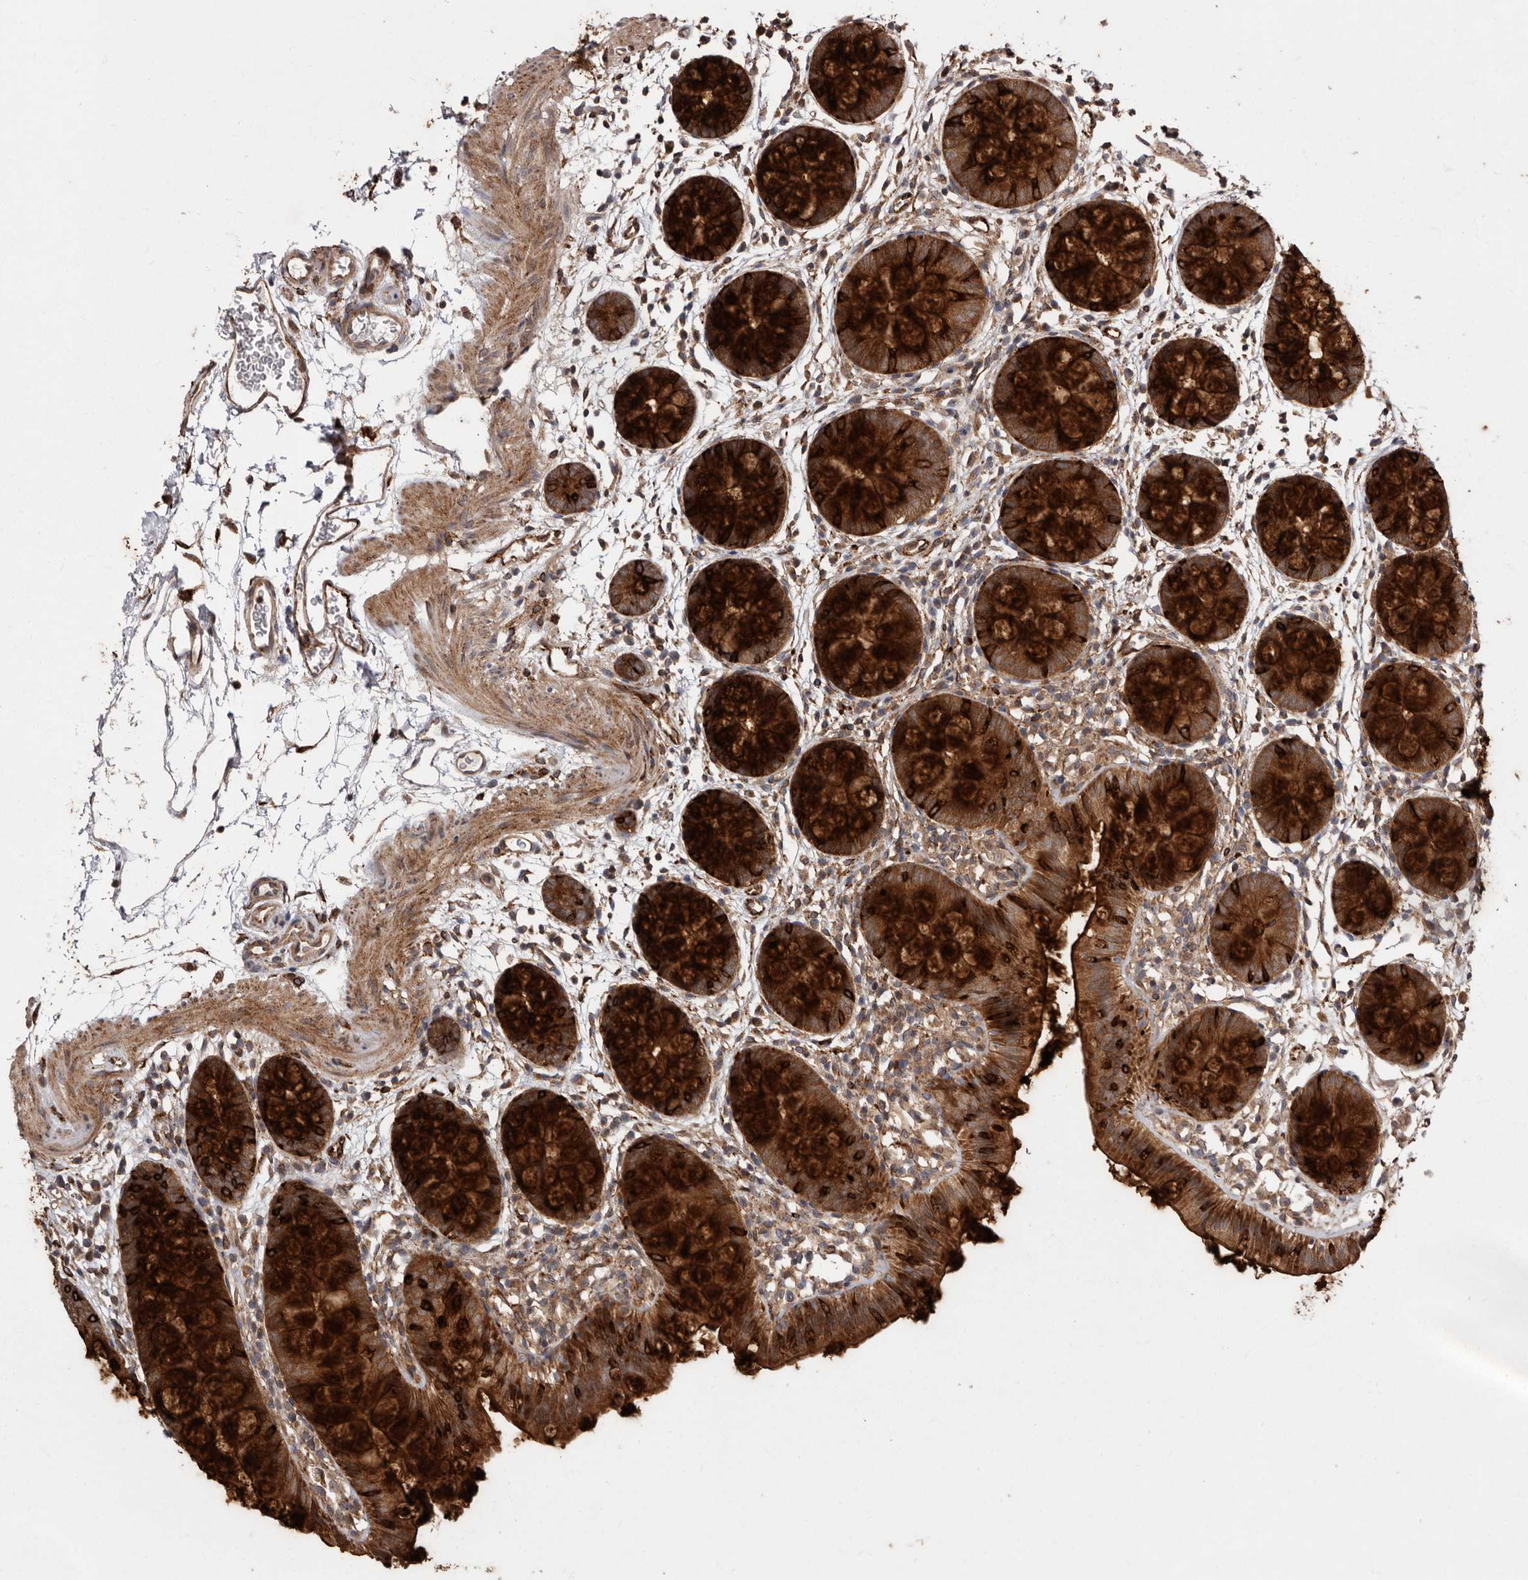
{"staining": {"intensity": "strong", "quantity": ">75%", "location": "cytoplasmic/membranous"}, "tissue": "colon", "cell_type": "Endothelial cells", "image_type": "normal", "snomed": [{"axis": "morphology", "description": "Normal tissue, NOS"}, {"axis": "topography", "description": "Colon"}], "caption": "IHC image of normal human colon stained for a protein (brown), which reveals high levels of strong cytoplasmic/membranous positivity in approximately >75% of endothelial cells.", "gene": "FLAD1", "patient": {"sex": "male", "age": 56}}